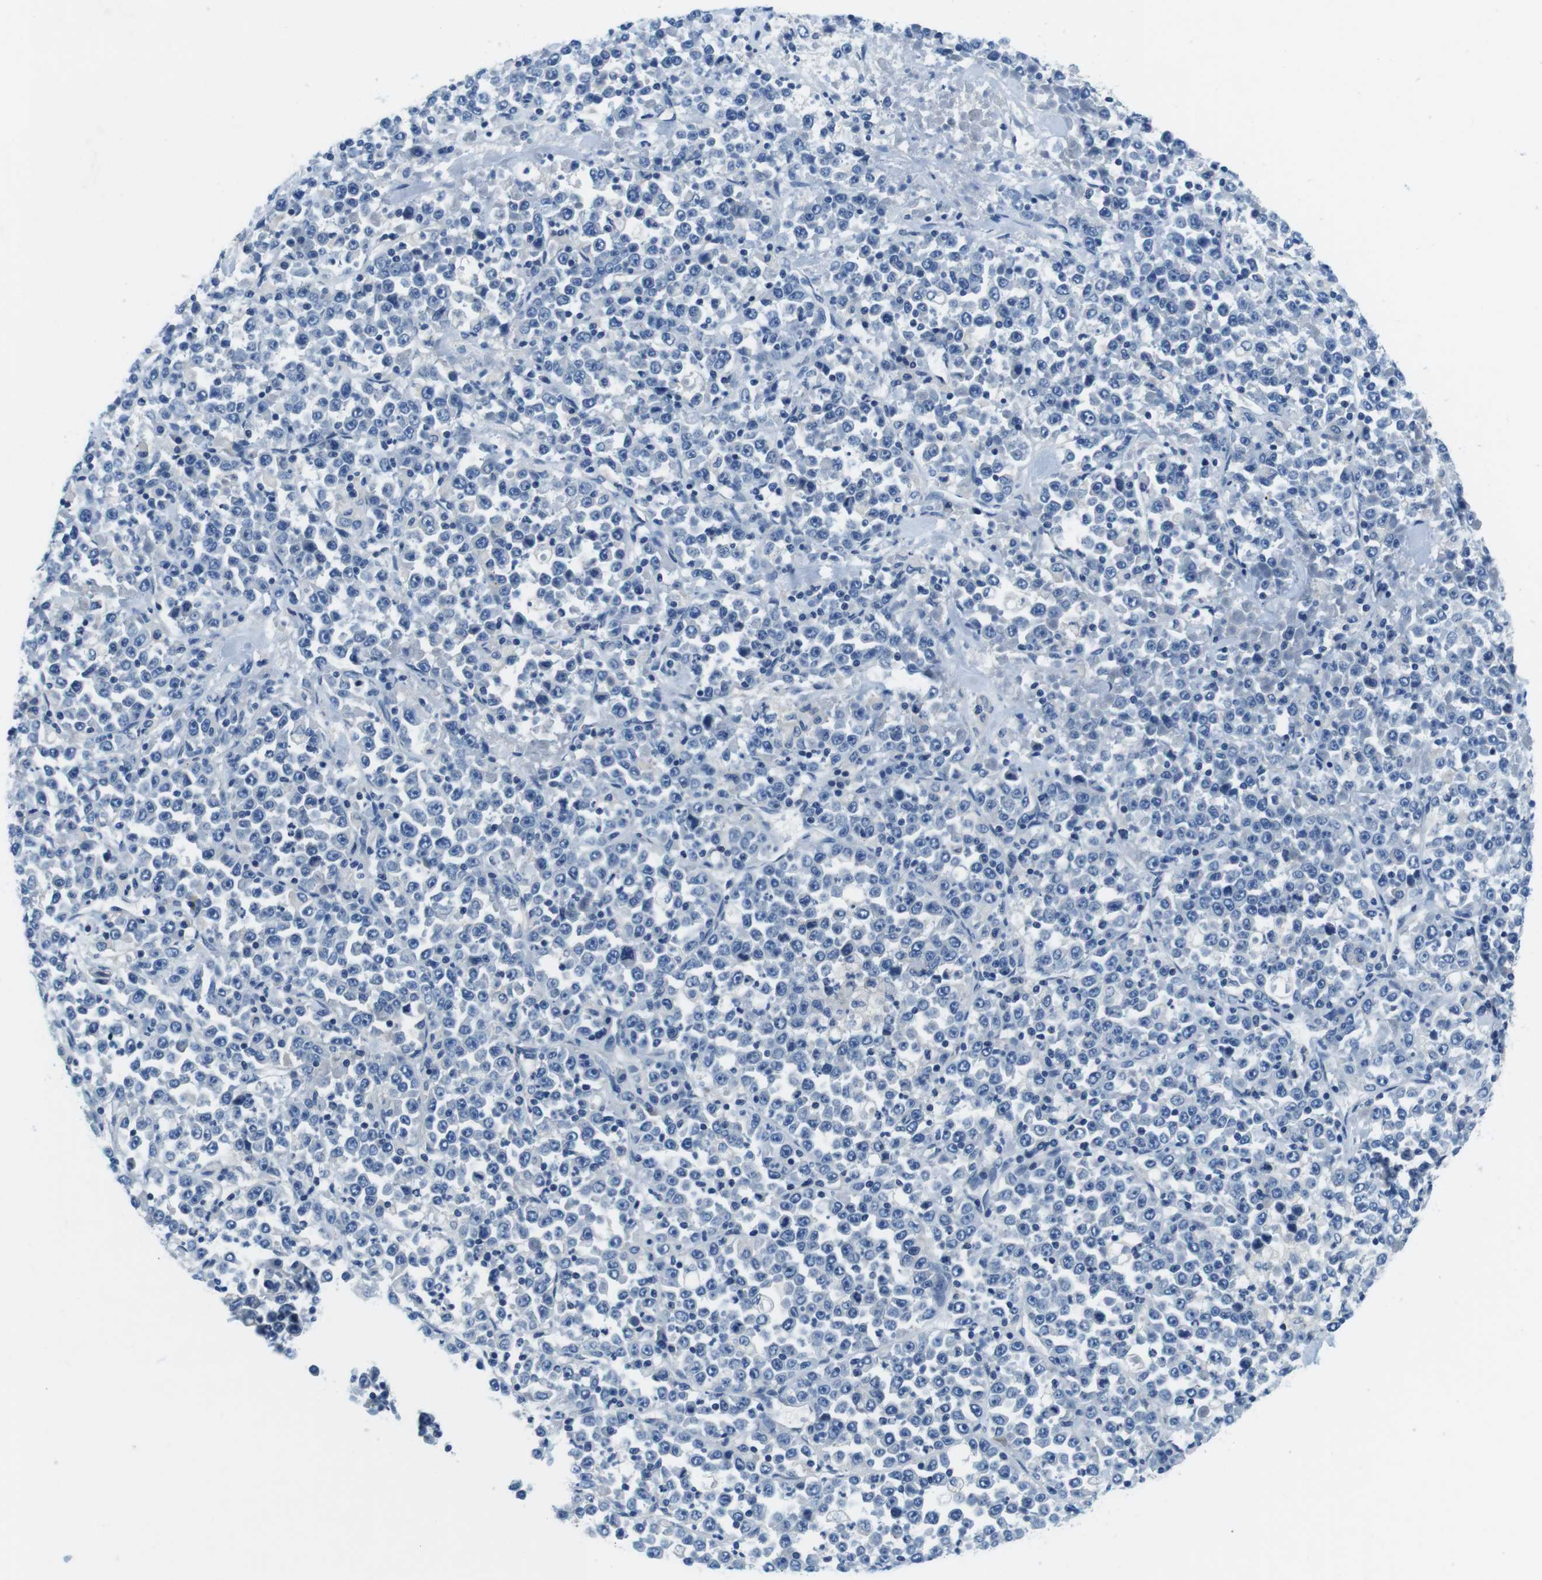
{"staining": {"intensity": "negative", "quantity": "none", "location": "none"}, "tissue": "stomach cancer", "cell_type": "Tumor cells", "image_type": "cancer", "snomed": [{"axis": "morphology", "description": "Normal tissue, NOS"}, {"axis": "morphology", "description": "Adenocarcinoma, NOS"}, {"axis": "topography", "description": "Stomach, upper"}, {"axis": "topography", "description": "Stomach"}], "caption": "Immunohistochemistry photomicrograph of human adenocarcinoma (stomach) stained for a protein (brown), which displays no positivity in tumor cells. (Brightfield microscopy of DAB (3,3'-diaminobenzidine) immunohistochemistry at high magnification).", "gene": "DENND4C", "patient": {"sex": "male", "age": 59}}